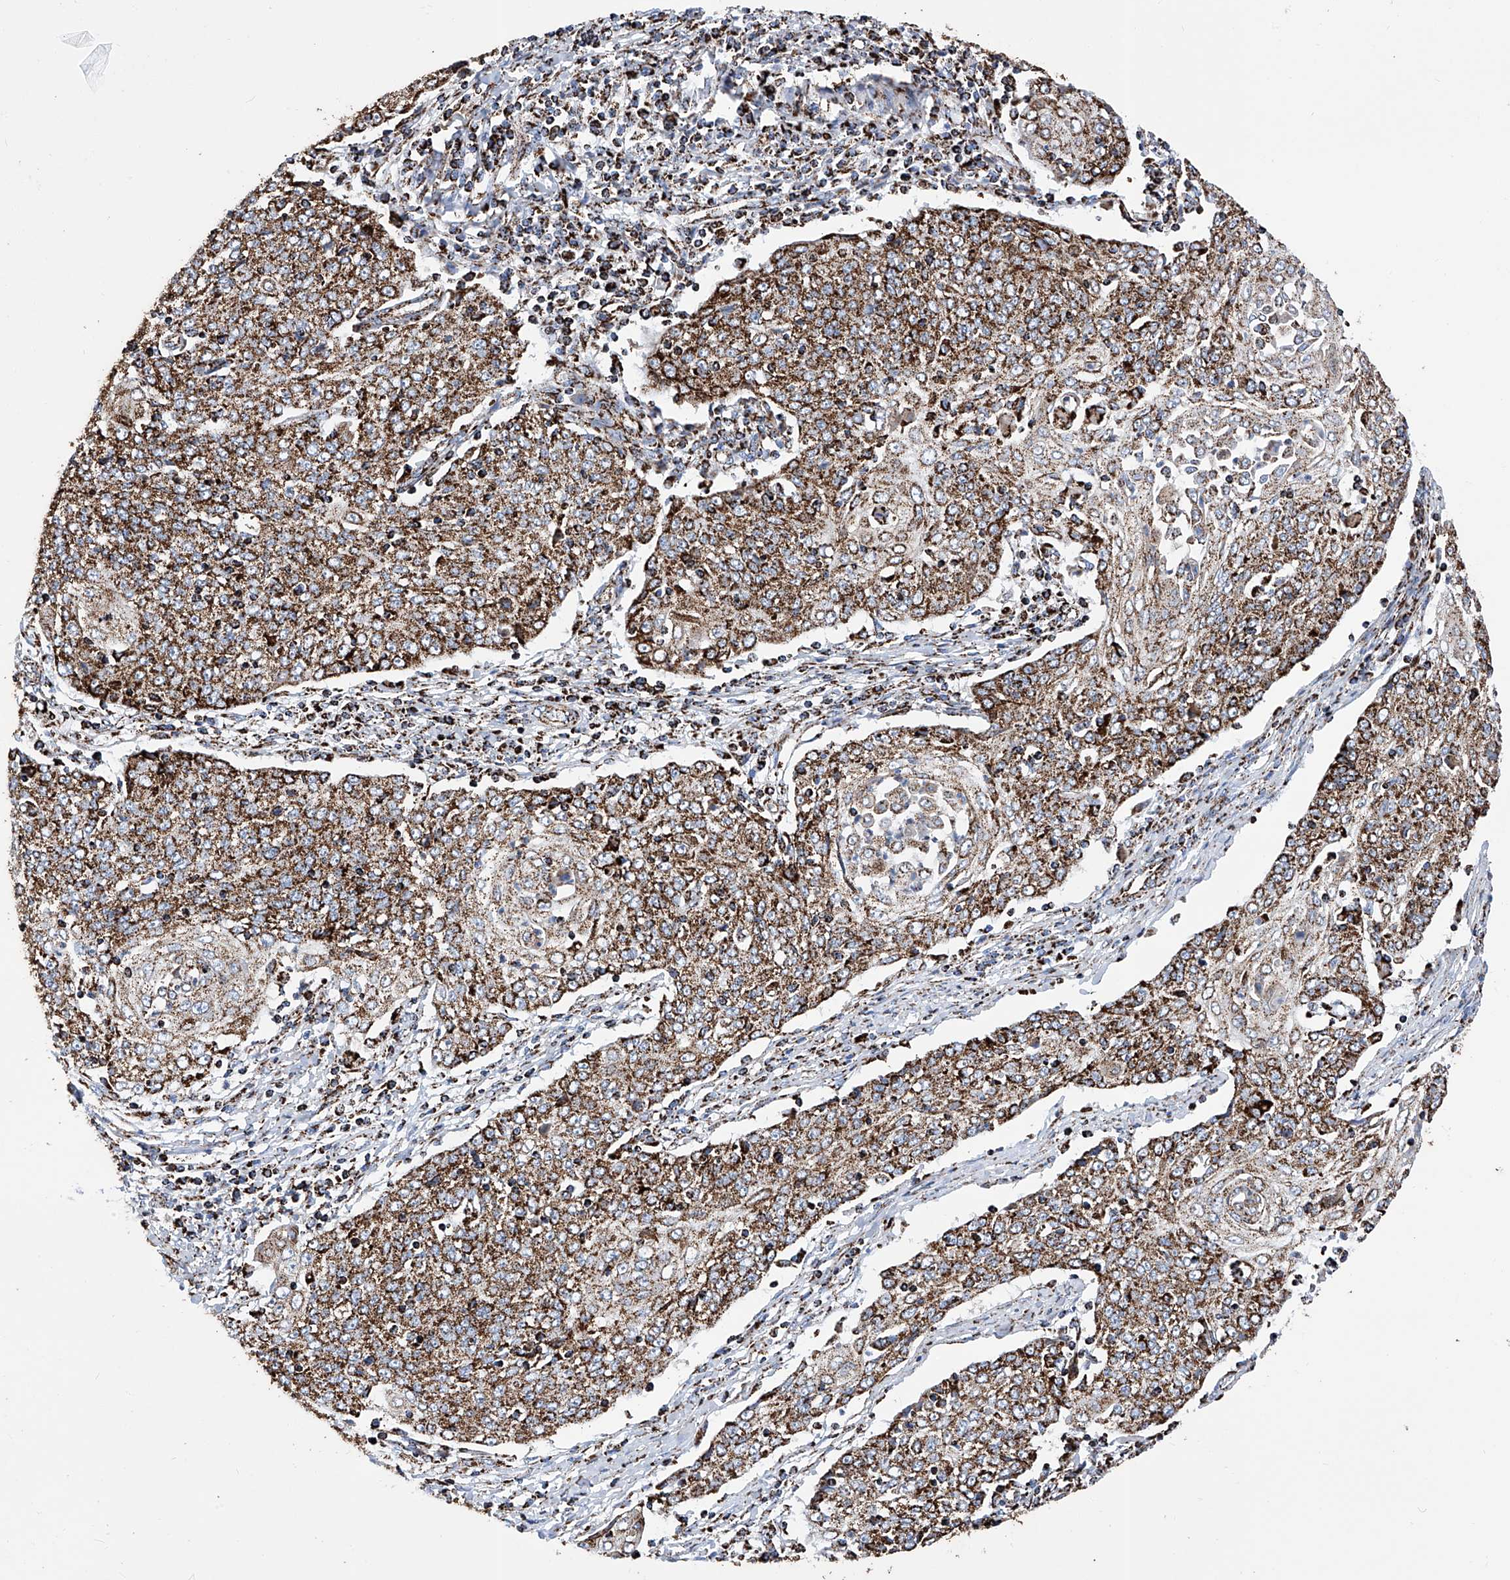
{"staining": {"intensity": "strong", "quantity": ">75%", "location": "cytoplasmic/membranous"}, "tissue": "cervical cancer", "cell_type": "Tumor cells", "image_type": "cancer", "snomed": [{"axis": "morphology", "description": "Squamous cell carcinoma, NOS"}, {"axis": "topography", "description": "Cervix"}], "caption": "Tumor cells reveal strong cytoplasmic/membranous staining in about >75% of cells in cervical squamous cell carcinoma.", "gene": "ATP5PF", "patient": {"sex": "female", "age": 48}}